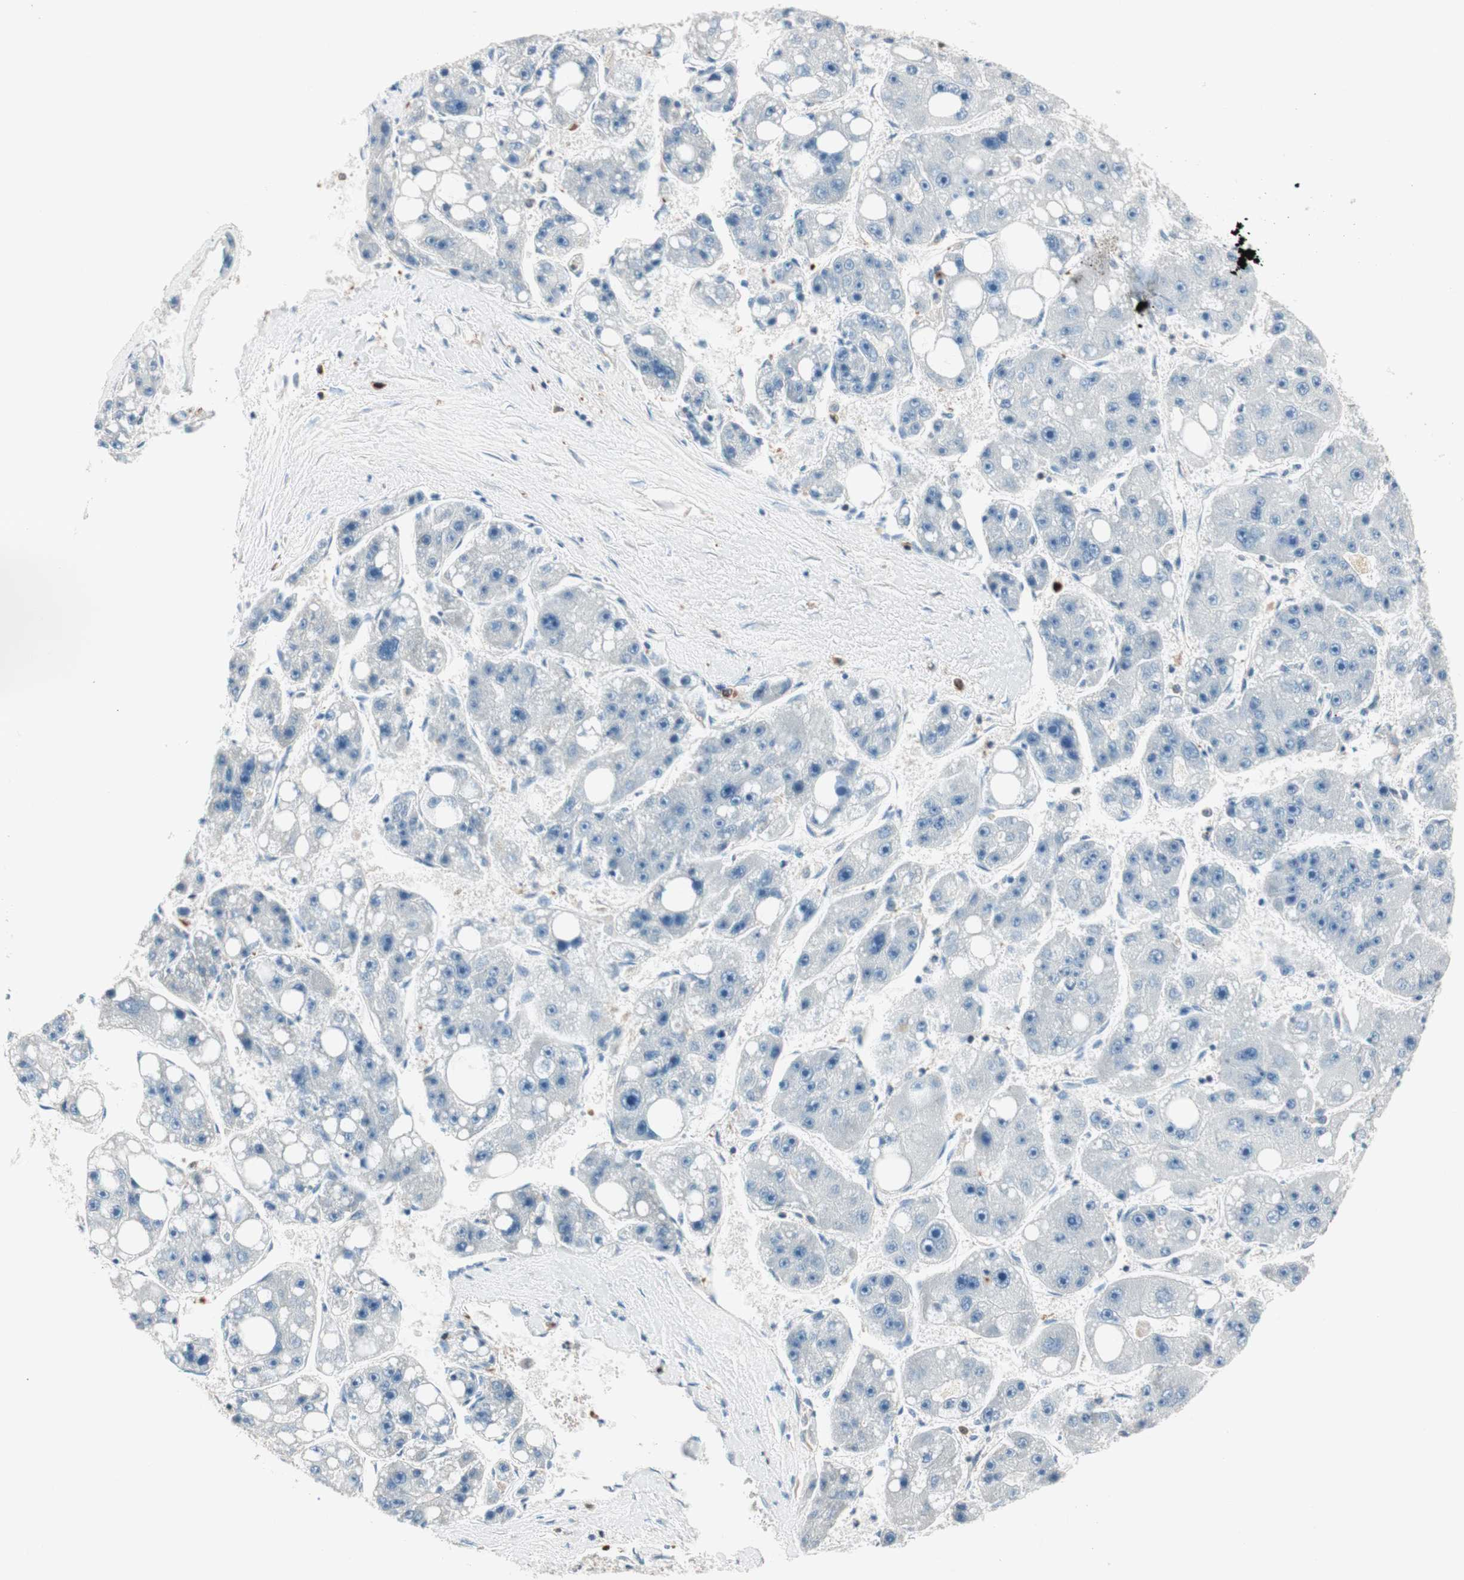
{"staining": {"intensity": "negative", "quantity": "none", "location": "none"}, "tissue": "liver cancer", "cell_type": "Tumor cells", "image_type": "cancer", "snomed": [{"axis": "morphology", "description": "Carcinoma, Hepatocellular, NOS"}, {"axis": "topography", "description": "Liver"}], "caption": "The image reveals no significant positivity in tumor cells of liver cancer (hepatocellular carcinoma). (DAB immunohistochemistry (IHC) visualized using brightfield microscopy, high magnification).", "gene": "COTL1", "patient": {"sex": "female", "age": 61}}